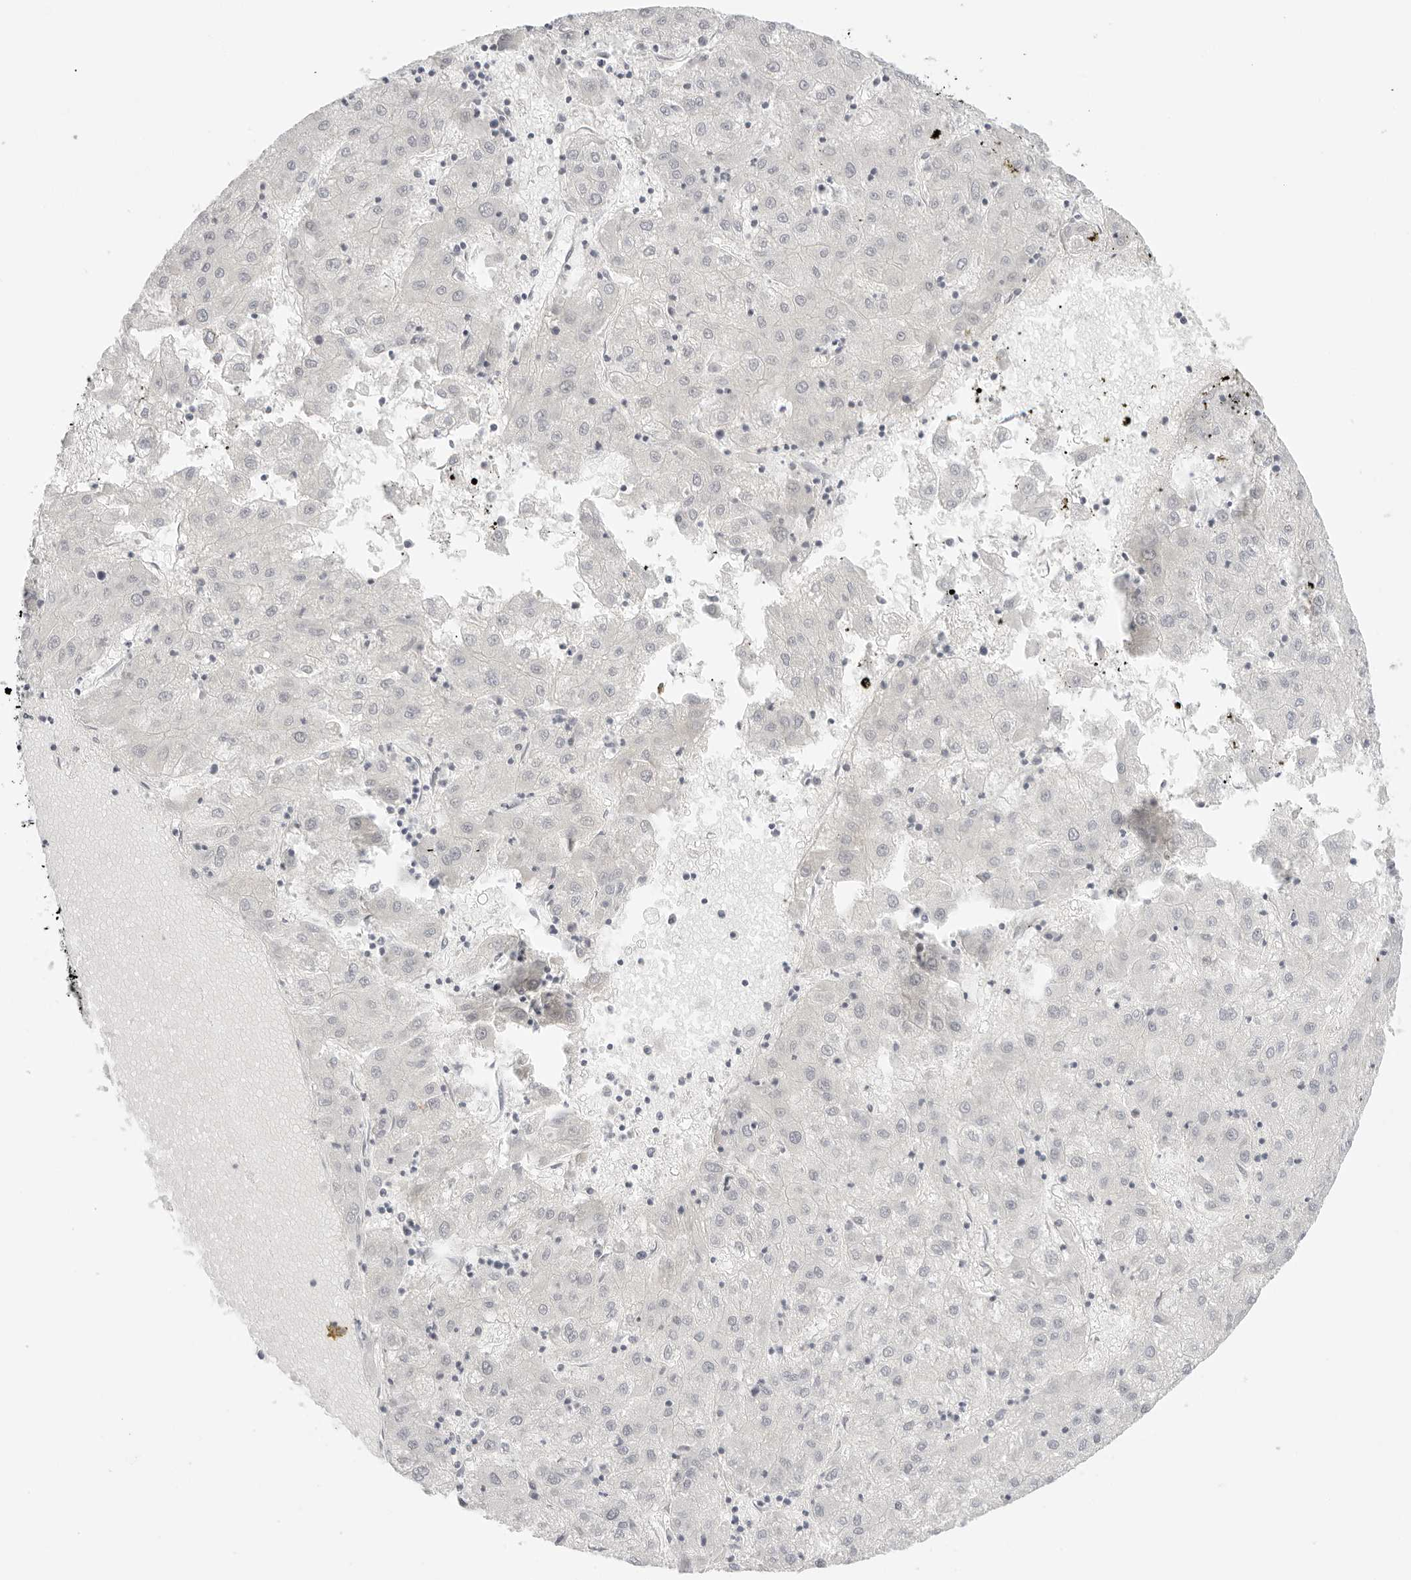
{"staining": {"intensity": "negative", "quantity": "none", "location": "none"}, "tissue": "liver cancer", "cell_type": "Tumor cells", "image_type": "cancer", "snomed": [{"axis": "morphology", "description": "Carcinoma, Hepatocellular, NOS"}, {"axis": "topography", "description": "Liver"}], "caption": "Protein analysis of liver hepatocellular carcinoma displays no significant staining in tumor cells.", "gene": "MED18", "patient": {"sex": "male", "age": 72}}